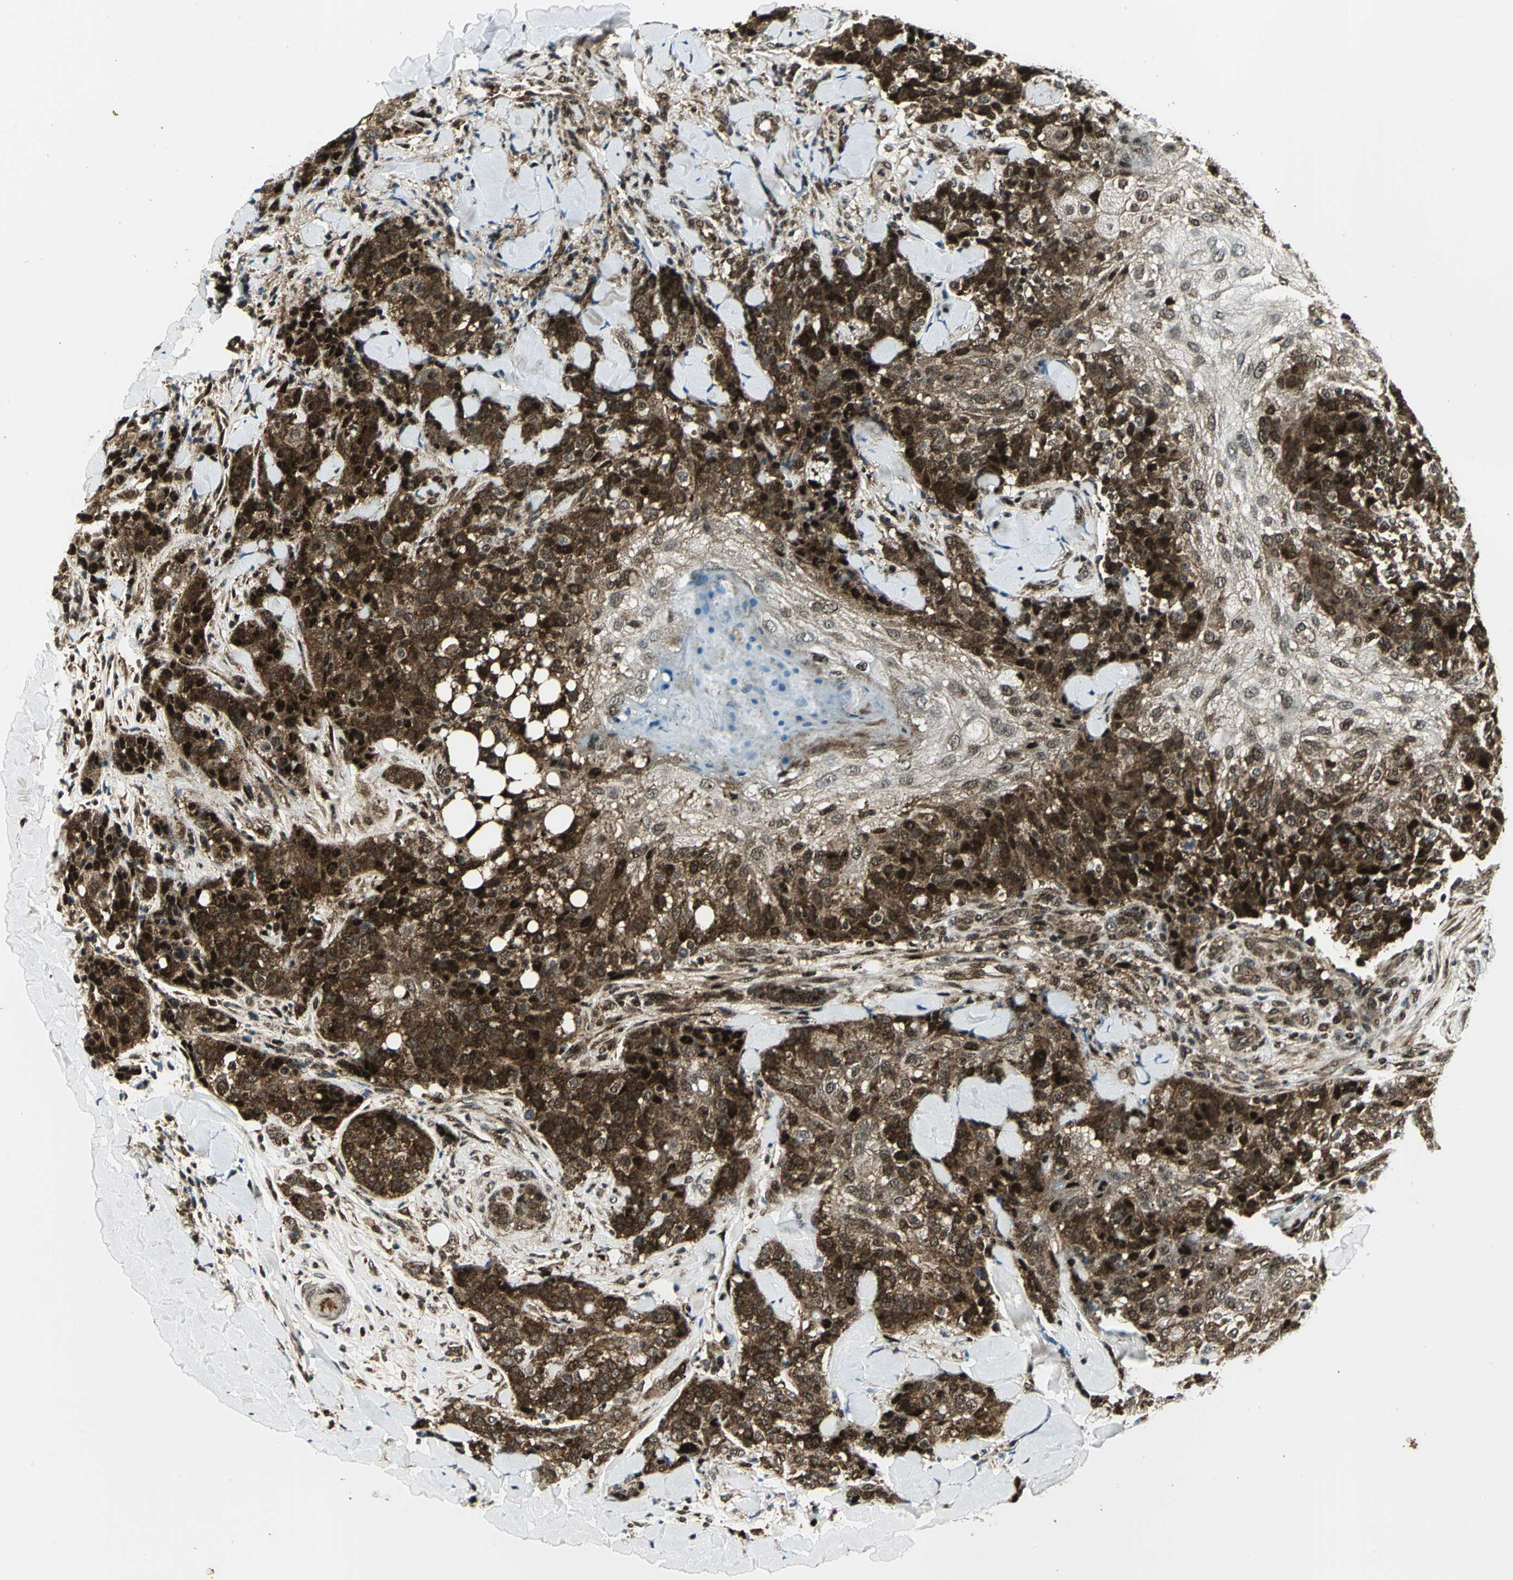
{"staining": {"intensity": "strong", "quantity": ">75%", "location": "cytoplasmic/membranous,nuclear"}, "tissue": "skin cancer", "cell_type": "Tumor cells", "image_type": "cancer", "snomed": [{"axis": "morphology", "description": "Normal tissue, NOS"}, {"axis": "morphology", "description": "Squamous cell carcinoma, NOS"}, {"axis": "topography", "description": "Skin"}], "caption": "Brown immunohistochemical staining in squamous cell carcinoma (skin) exhibits strong cytoplasmic/membranous and nuclear expression in approximately >75% of tumor cells. The staining was performed using DAB, with brown indicating positive protein expression. Nuclei are stained blue with hematoxylin.", "gene": "COPS5", "patient": {"sex": "female", "age": 83}}